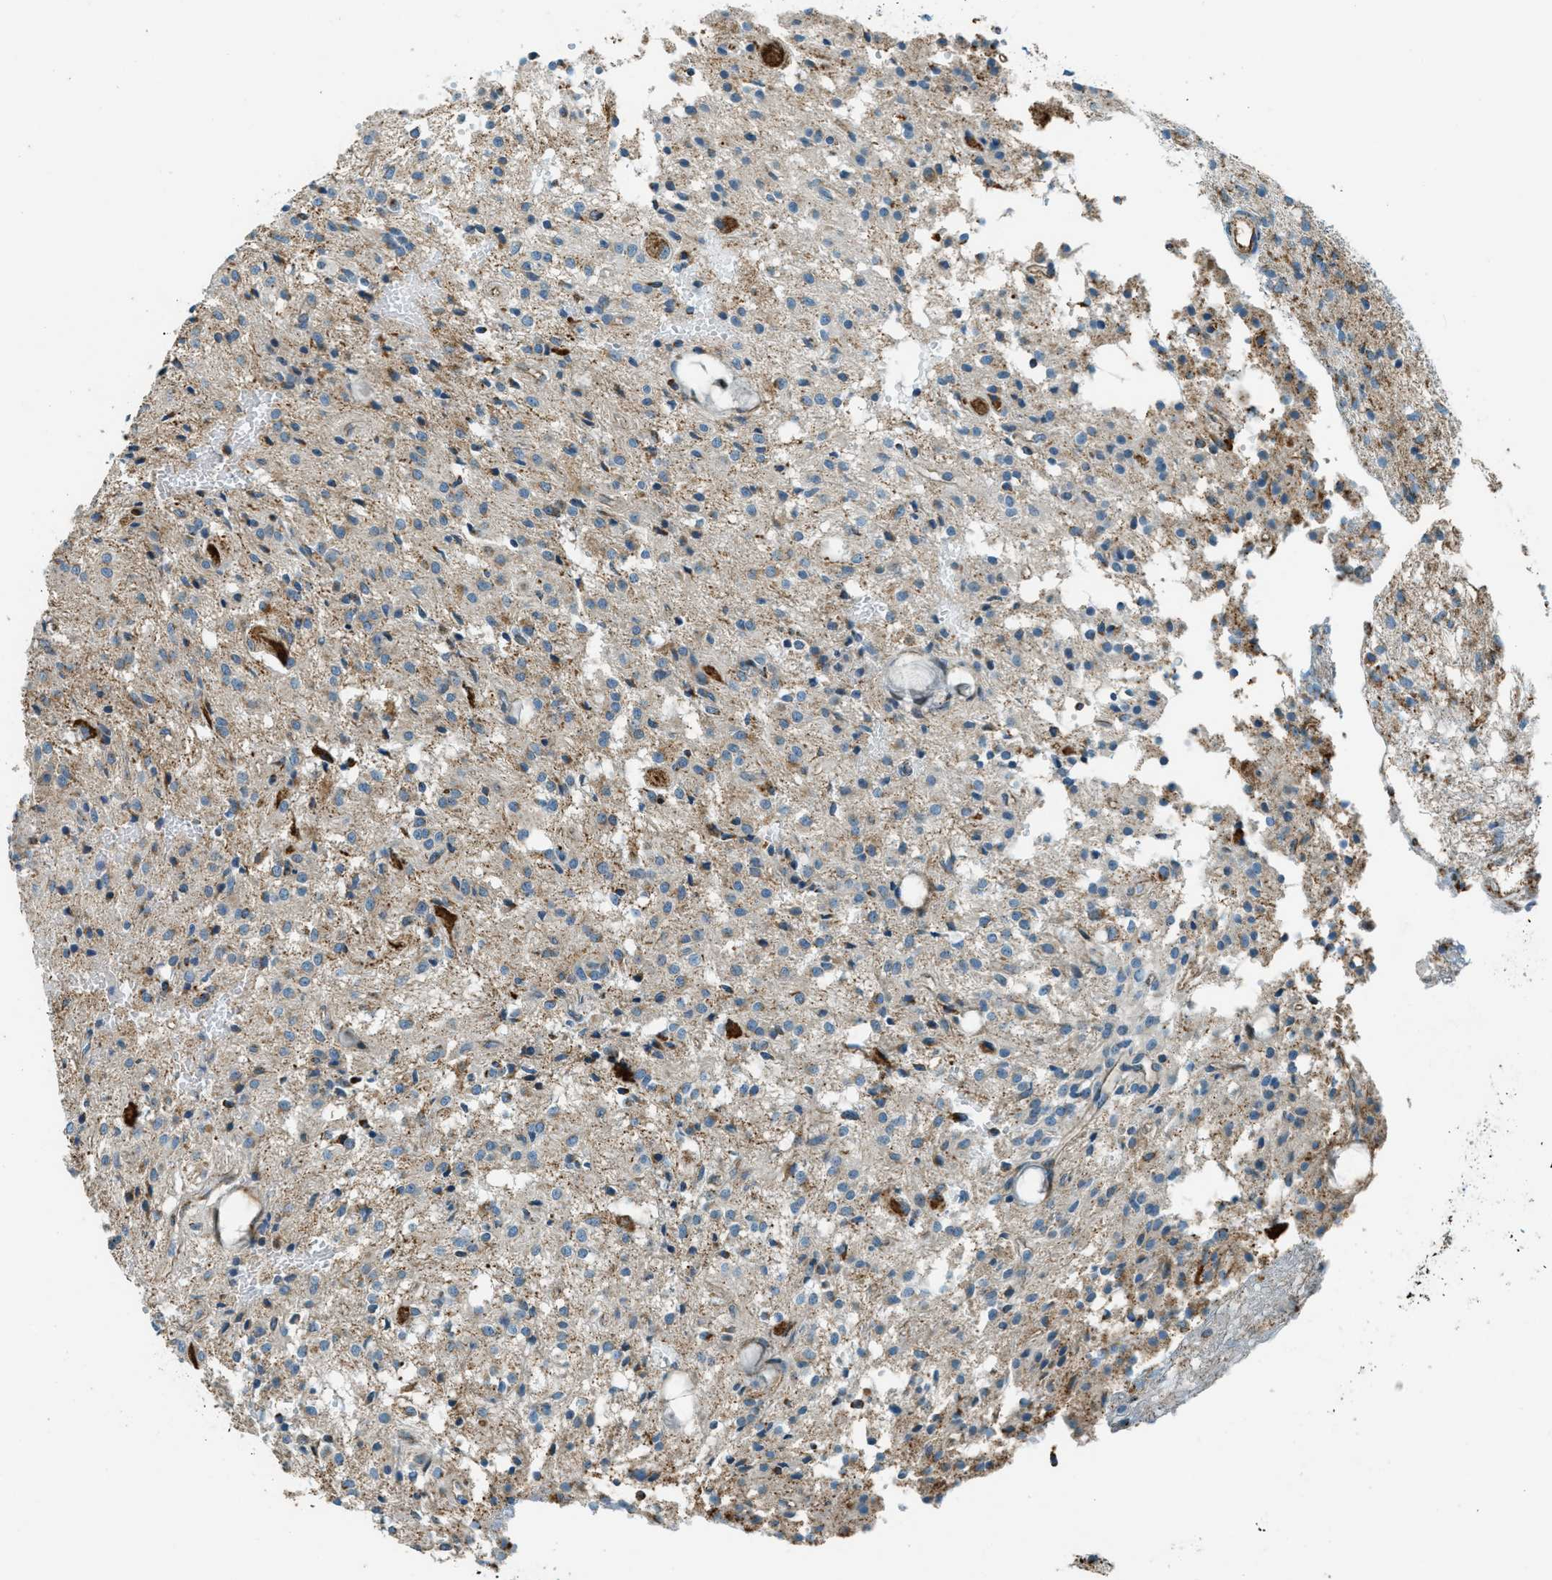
{"staining": {"intensity": "weak", "quantity": "<25%", "location": "cytoplasmic/membranous"}, "tissue": "glioma", "cell_type": "Tumor cells", "image_type": "cancer", "snomed": [{"axis": "morphology", "description": "Glioma, malignant, High grade"}, {"axis": "topography", "description": "Brain"}], "caption": "This is an IHC histopathology image of human malignant glioma (high-grade). There is no positivity in tumor cells.", "gene": "CHST15", "patient": {"sex": "female", "age": 59}}